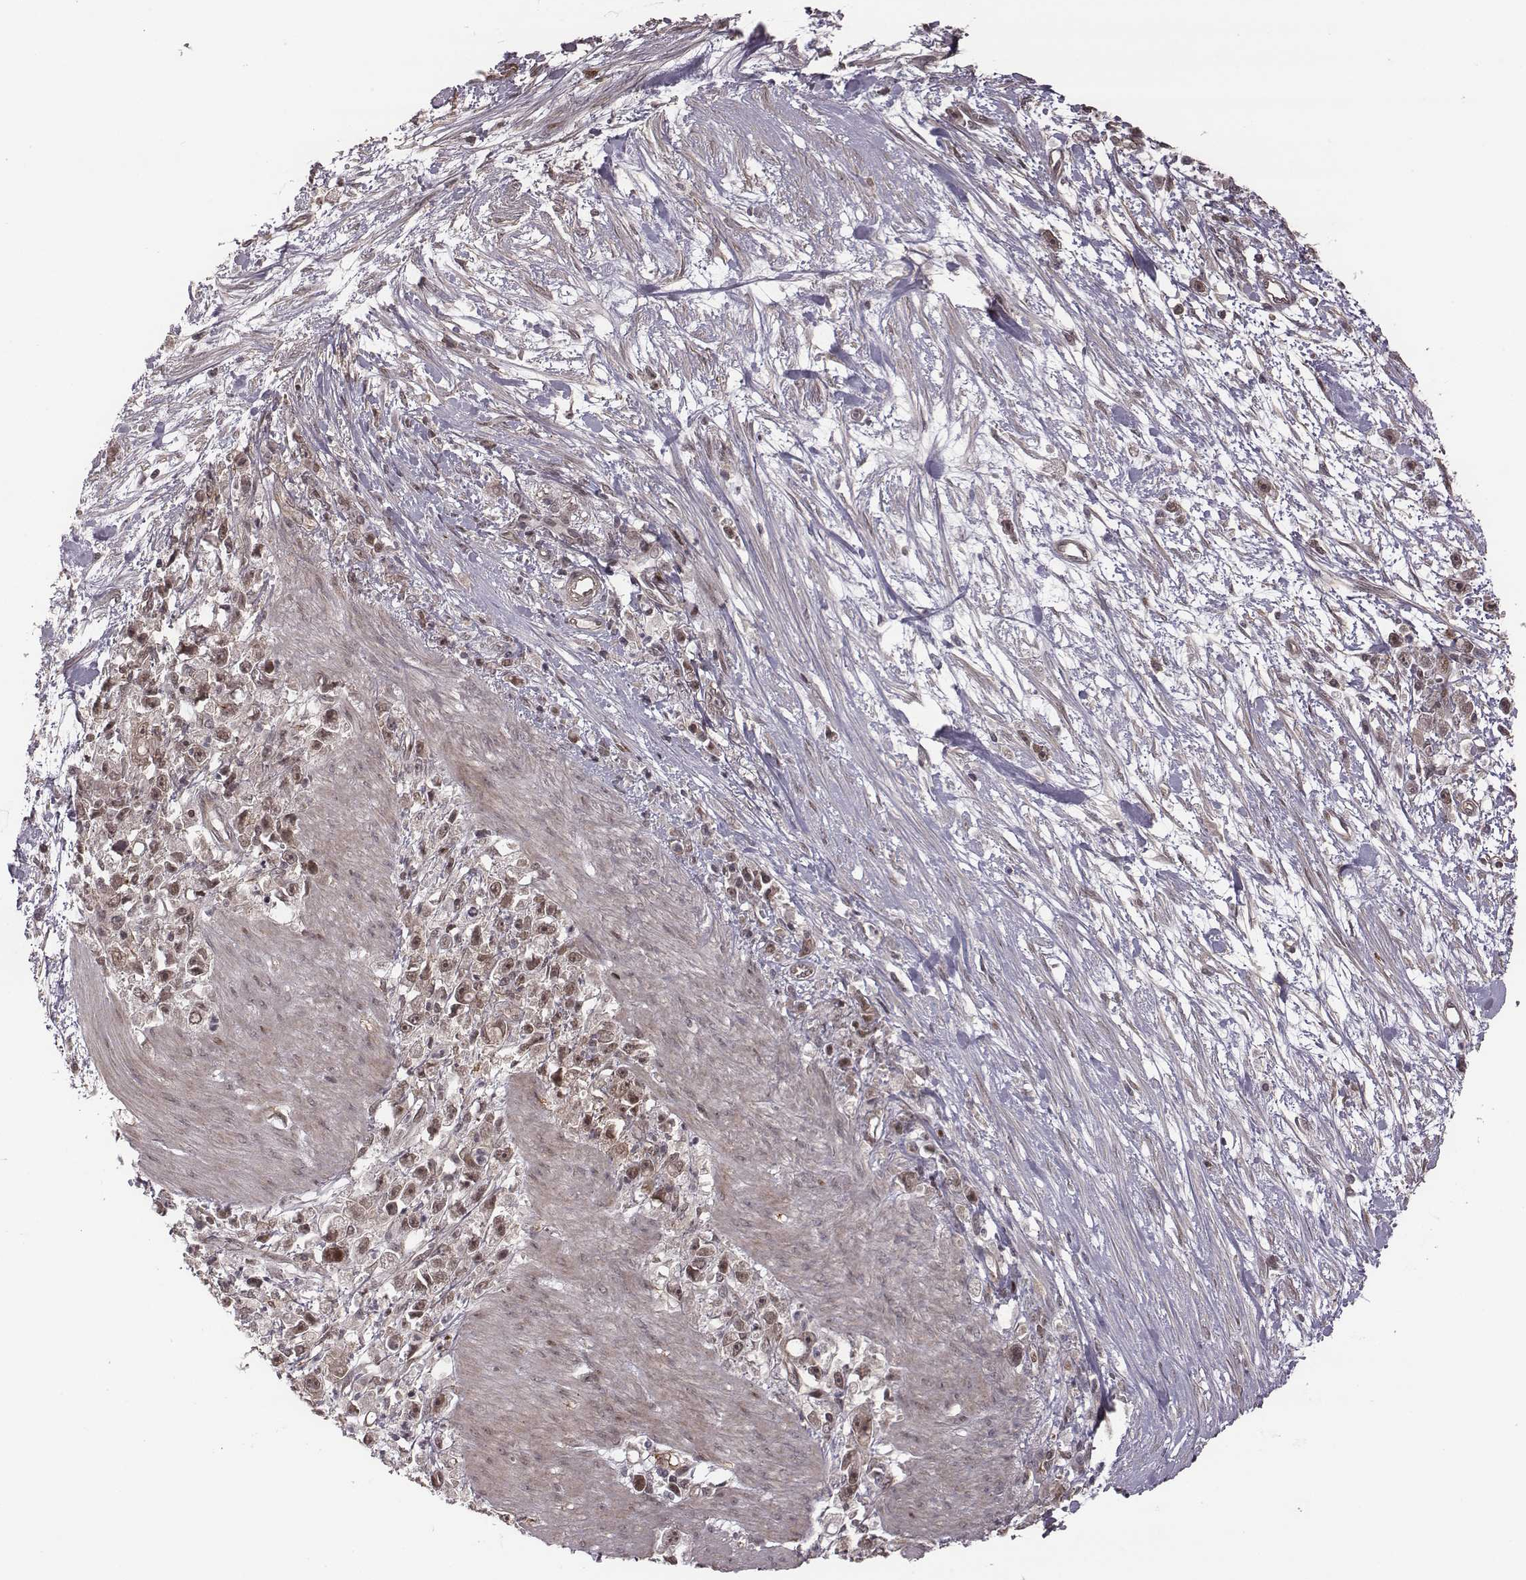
{"staining": {"intensity": "weak", "quantity": "25%-75%", "location": "cytoplasmic/membranous,nuclear"}, "tissue": "stomach cancer", "cell_type": "Tumor cells", "image_type": "cancer", "snomed": [{"axis": "morphology", "description": "Adenocarcinoma, NOS"}, {"axis": "topography", "description": "Stomach"}], "caption": "Immunohistochemistry staining of stomach cancer (adenocarcinoma), which exhibits low levels of weak cytoplasmic/membranous and nuclear expression in about 25%-75% of tumor cells indicating weak cytoplasmic/membranous and nuclear protein staining. The staining was performed using DAB (3,3'-diaminobenzidine) (brown) for protein detection and nuclei were counterstained in hematoxylin (blue).", "gene": "RPL3", "patient": {"sex": "female", "age": 59}}